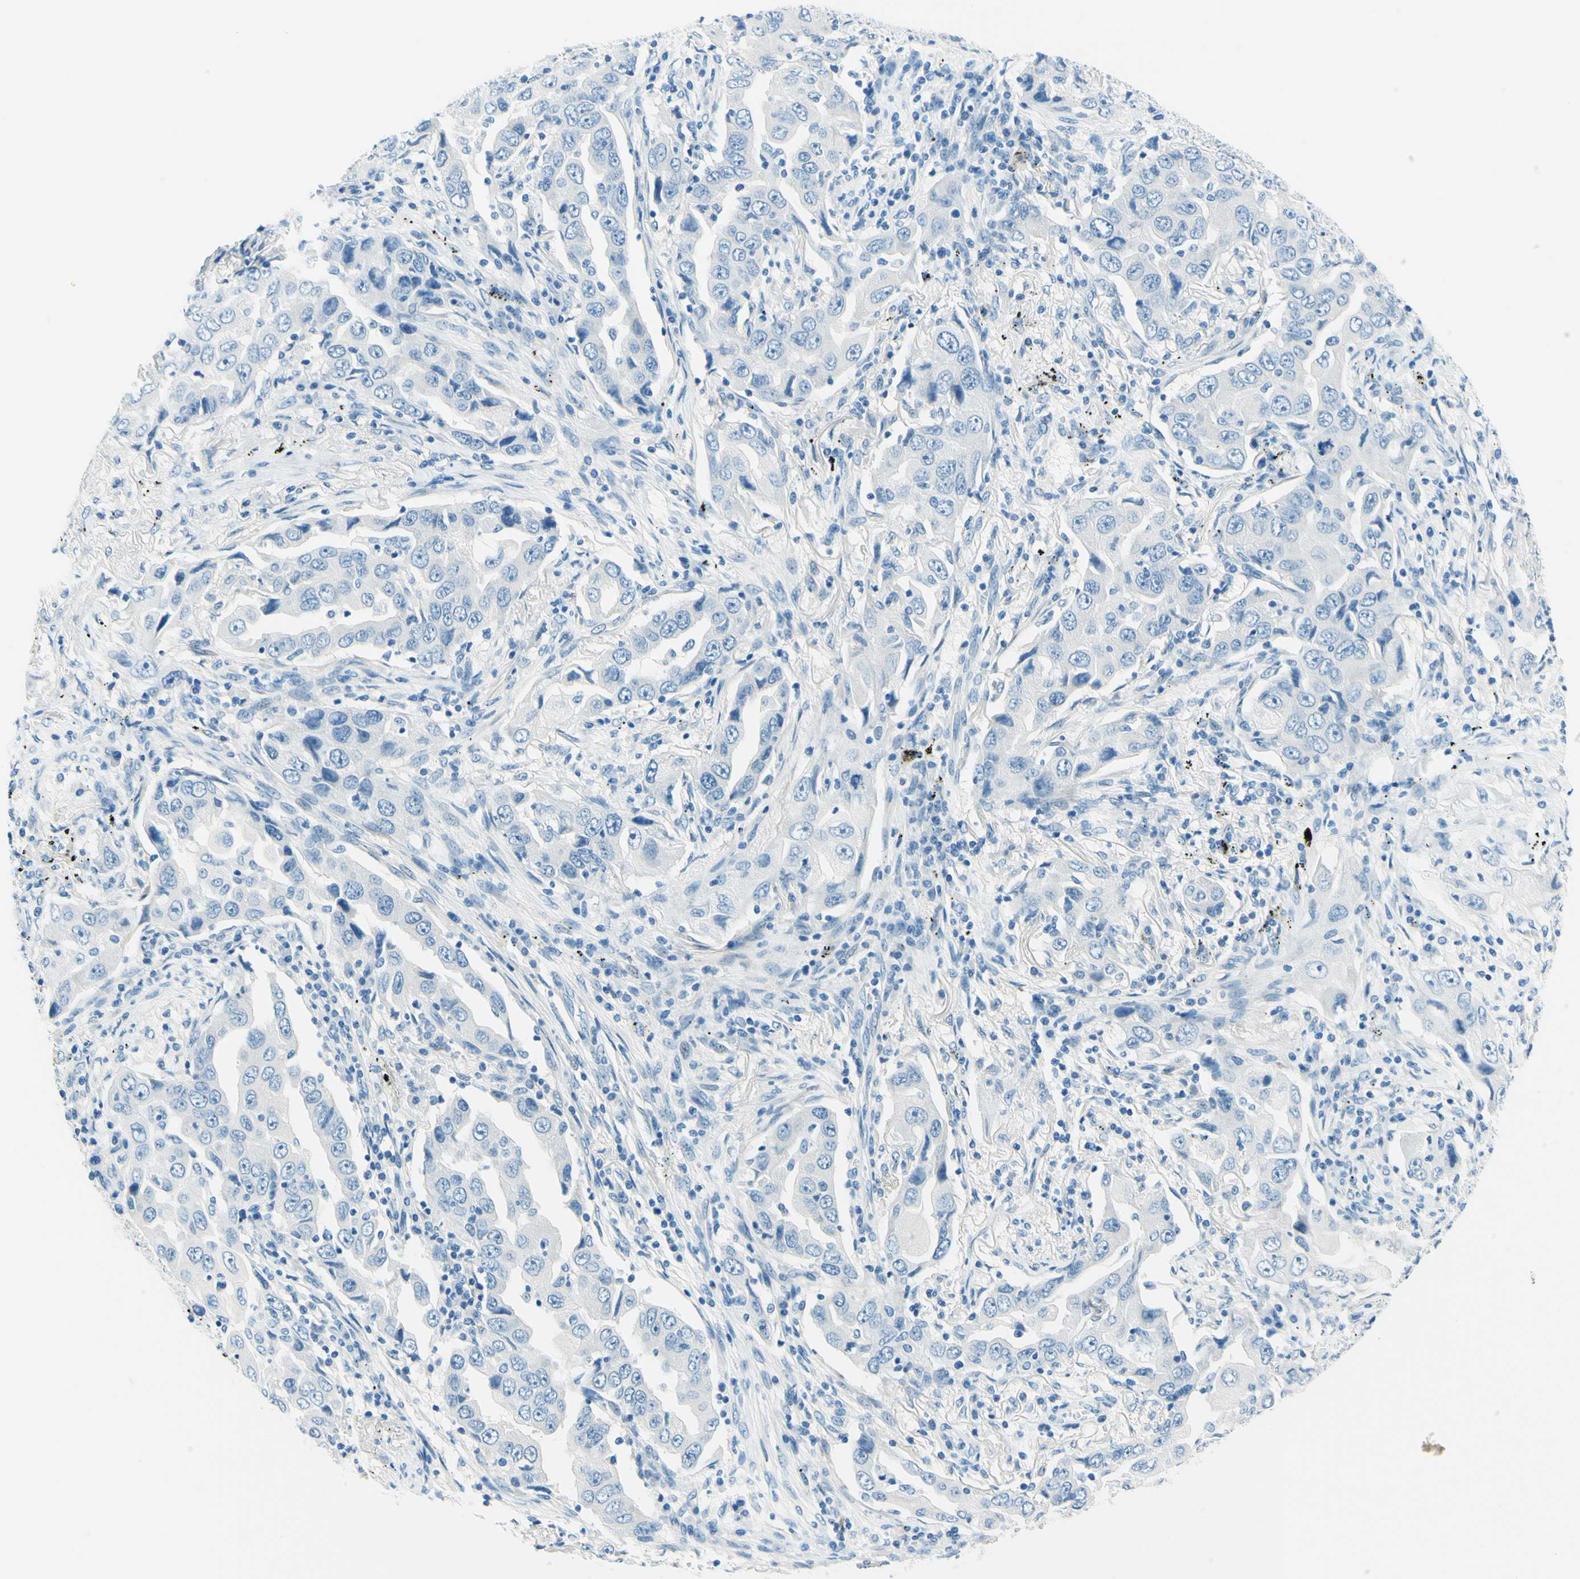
{"staining": {"intensity": "negative", "quantity": "none", "location": "none"}, "tissue": "lung cancer", "cell_type": "Tumor cells", "image_type": "cancer", "snomed": [{"axis": "morphology", "description": "Adenocarcinoma, NOS"}, {"axis": "topography", "description": "Lung"}], "caption": "A photomicrograph of adenocarcinoma (lung) stained for a protein reveals no brown staining in tumor cells.", "gene": "PASD1", "patient": {"sex": "female", "age": 65}}